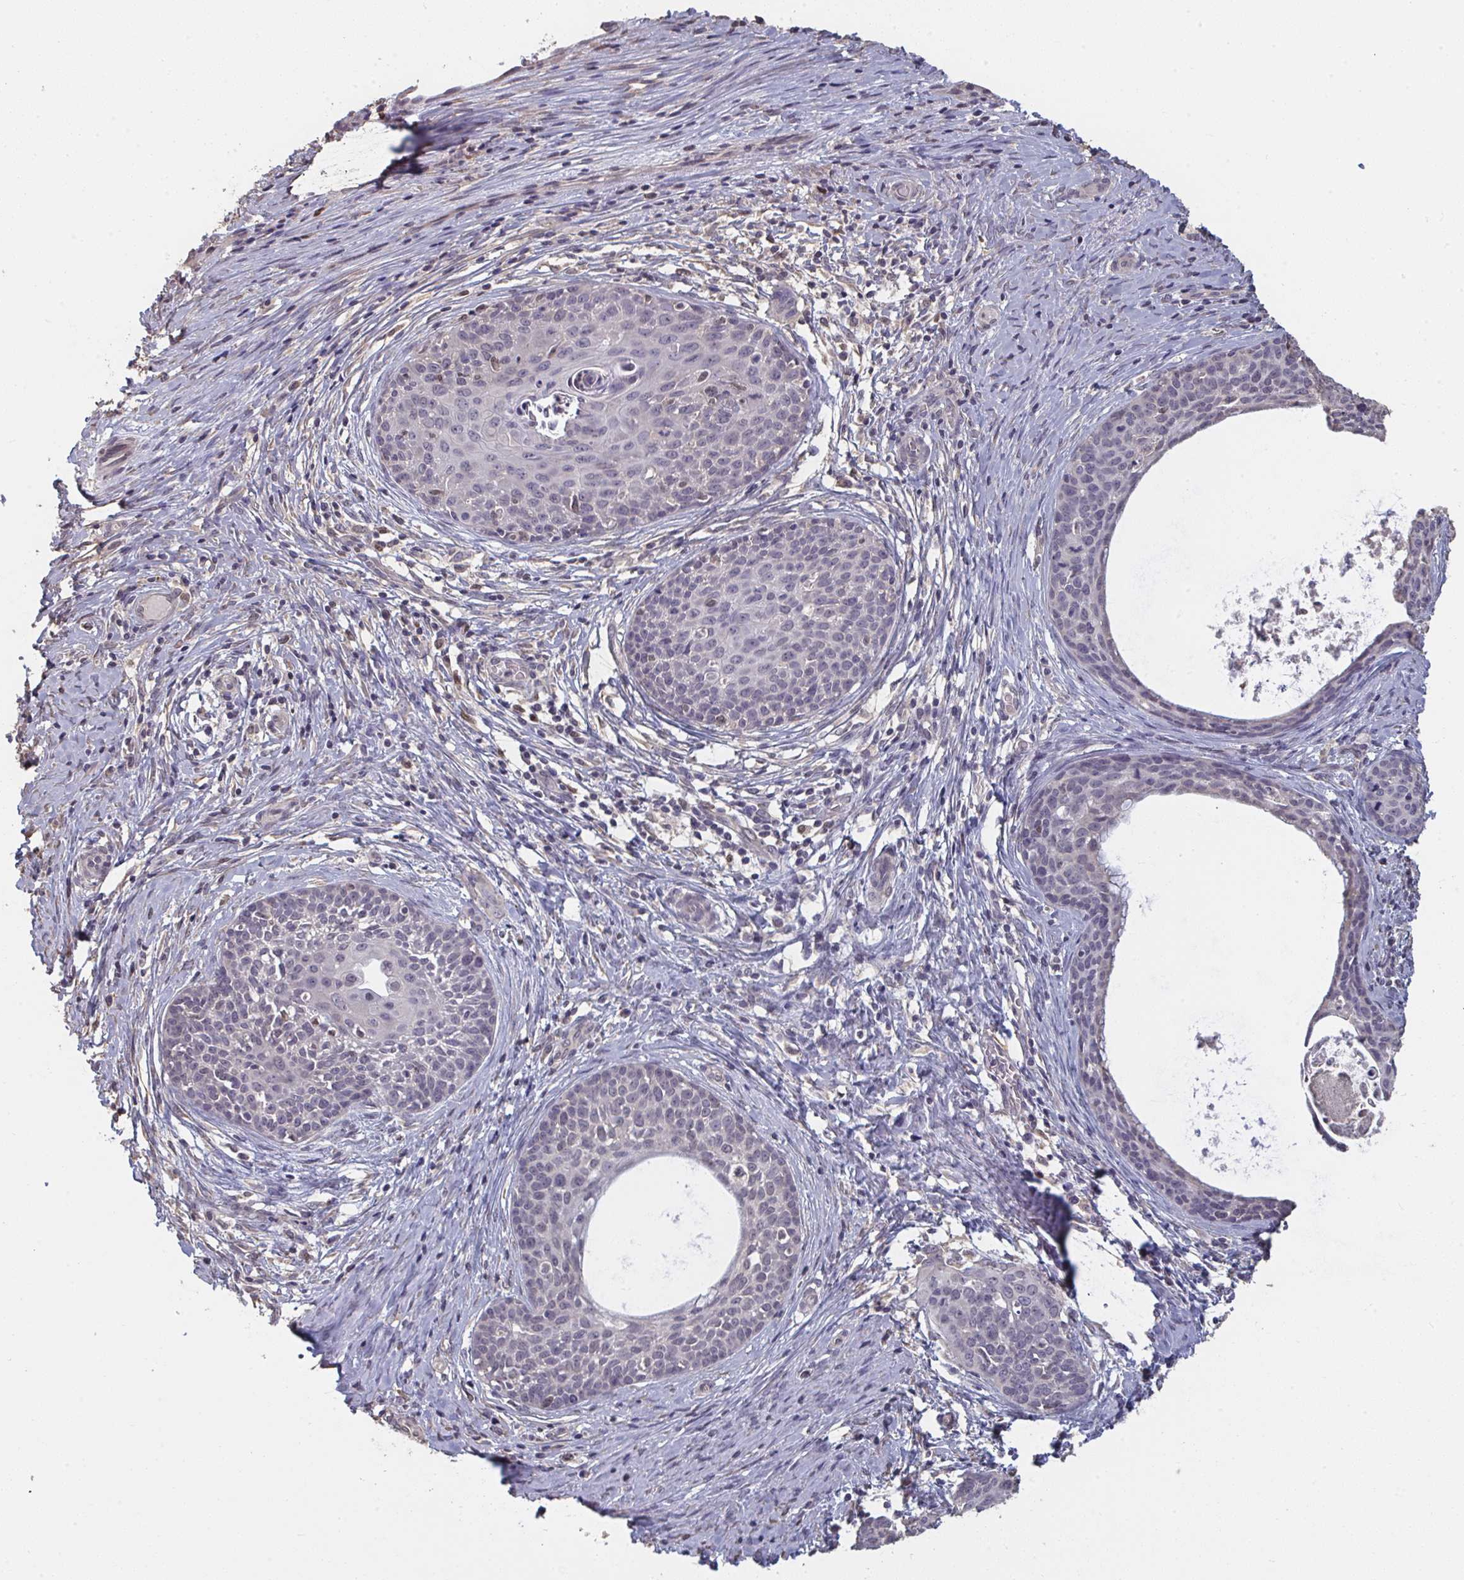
{"staining": {"intensity": "negative", "quantity": "none", "location": "none"}, "tissue": "cervical cancer", "cell_type": "Tumor cells", "image_type": "cancer", "snomed": [{"axis": "morphology", "description": "Squamous cell carcinoma, NOS"}, {"axis": "morphology", "description": "Adenocarcinoma, NOS"}, {"axis": "topography", "description": "Cervix"}], "caption": "This is an immunohistochemistry micrograph of cervical adenocarcinoma. There is no positivity in tumor cells.", "gene": "LIX1", "patient": {"sex": "female", "age": 52}}